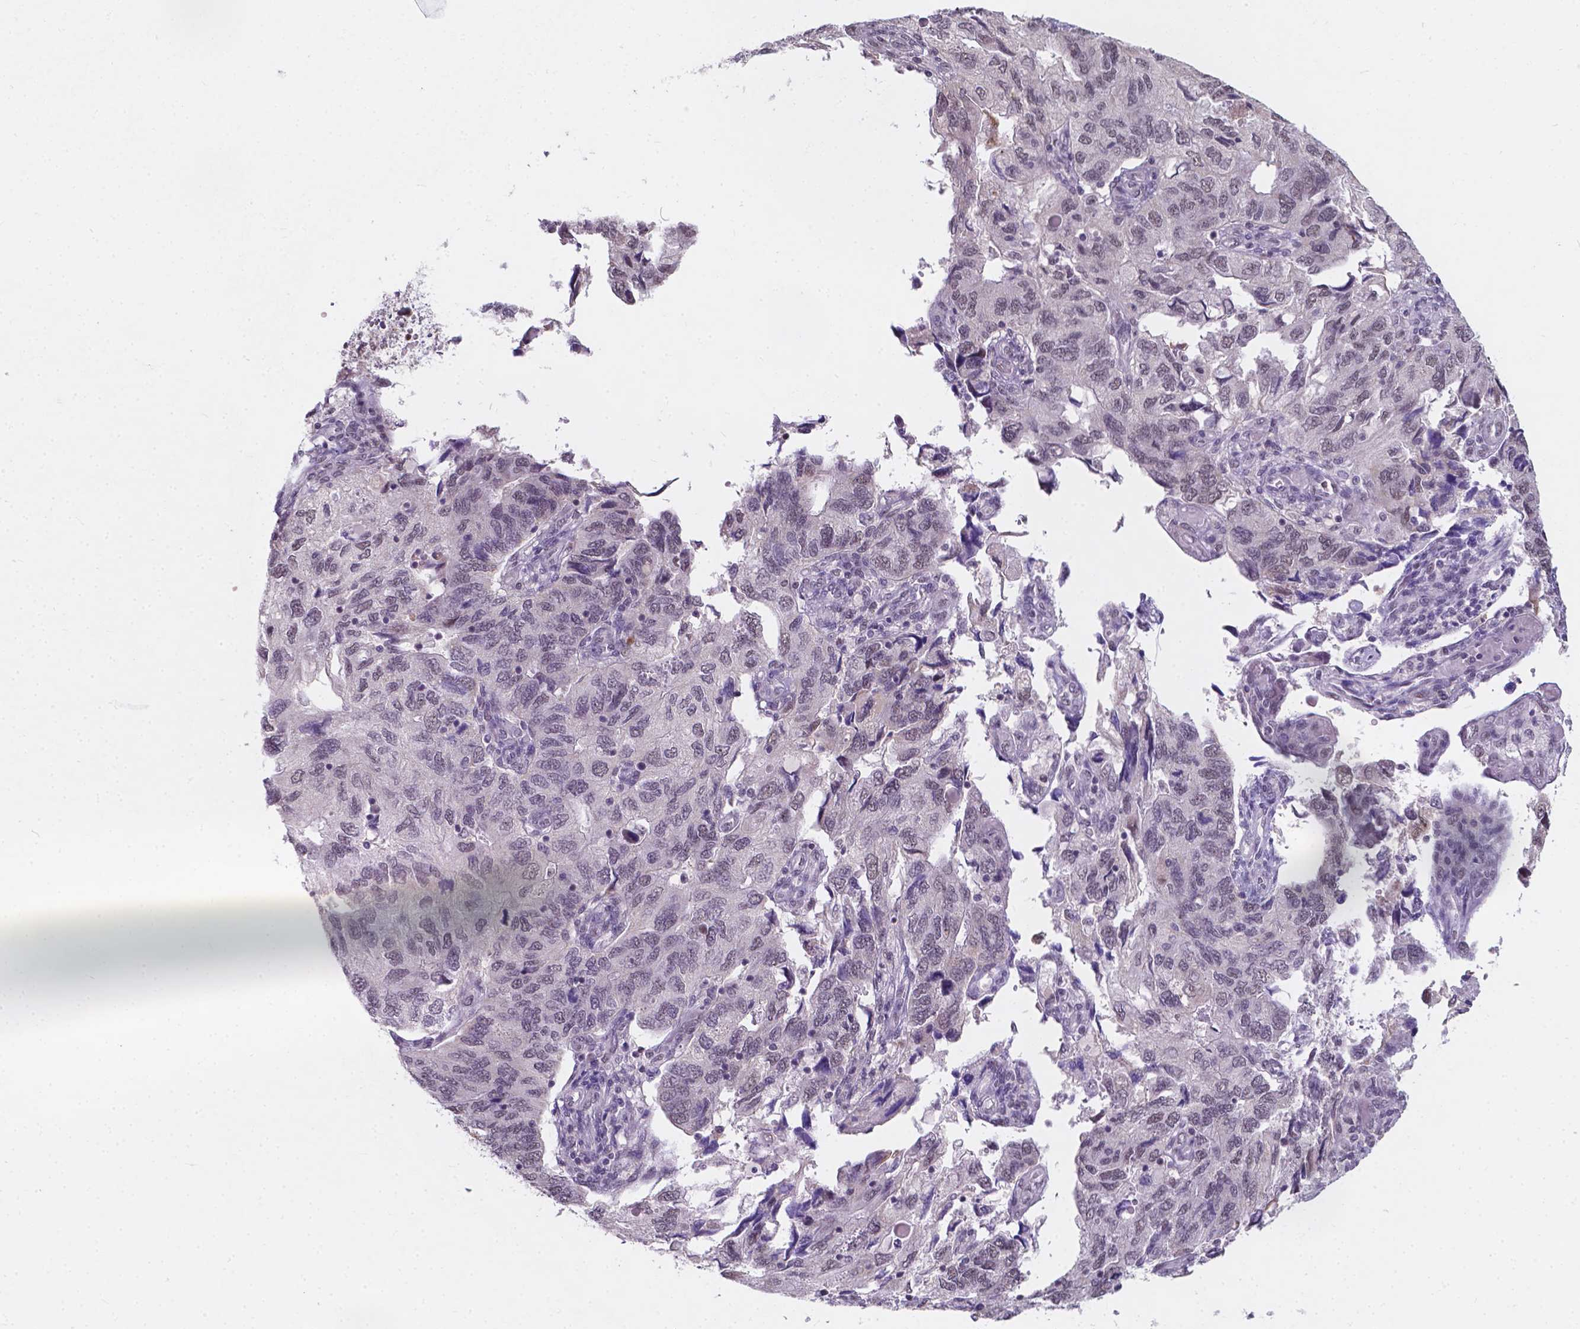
{"staining": {"intensity": "negative", "quantity": "none", "location": "none"}, "tissue": "endometrial cancer", "cell_type": "Tumor cells", "image_type": "cancer", "snomed": [{"axis": "morphology", "description": "Carcinoma, NOS"}, {"axis": "topography", "description": "Uterus"}], "caption": "Micrograph shows no protein staining in tumor cells of endometrial carcinoma tissue.", "gene": "BCAS2", "patient": {"sex": "female", "age": 76}}